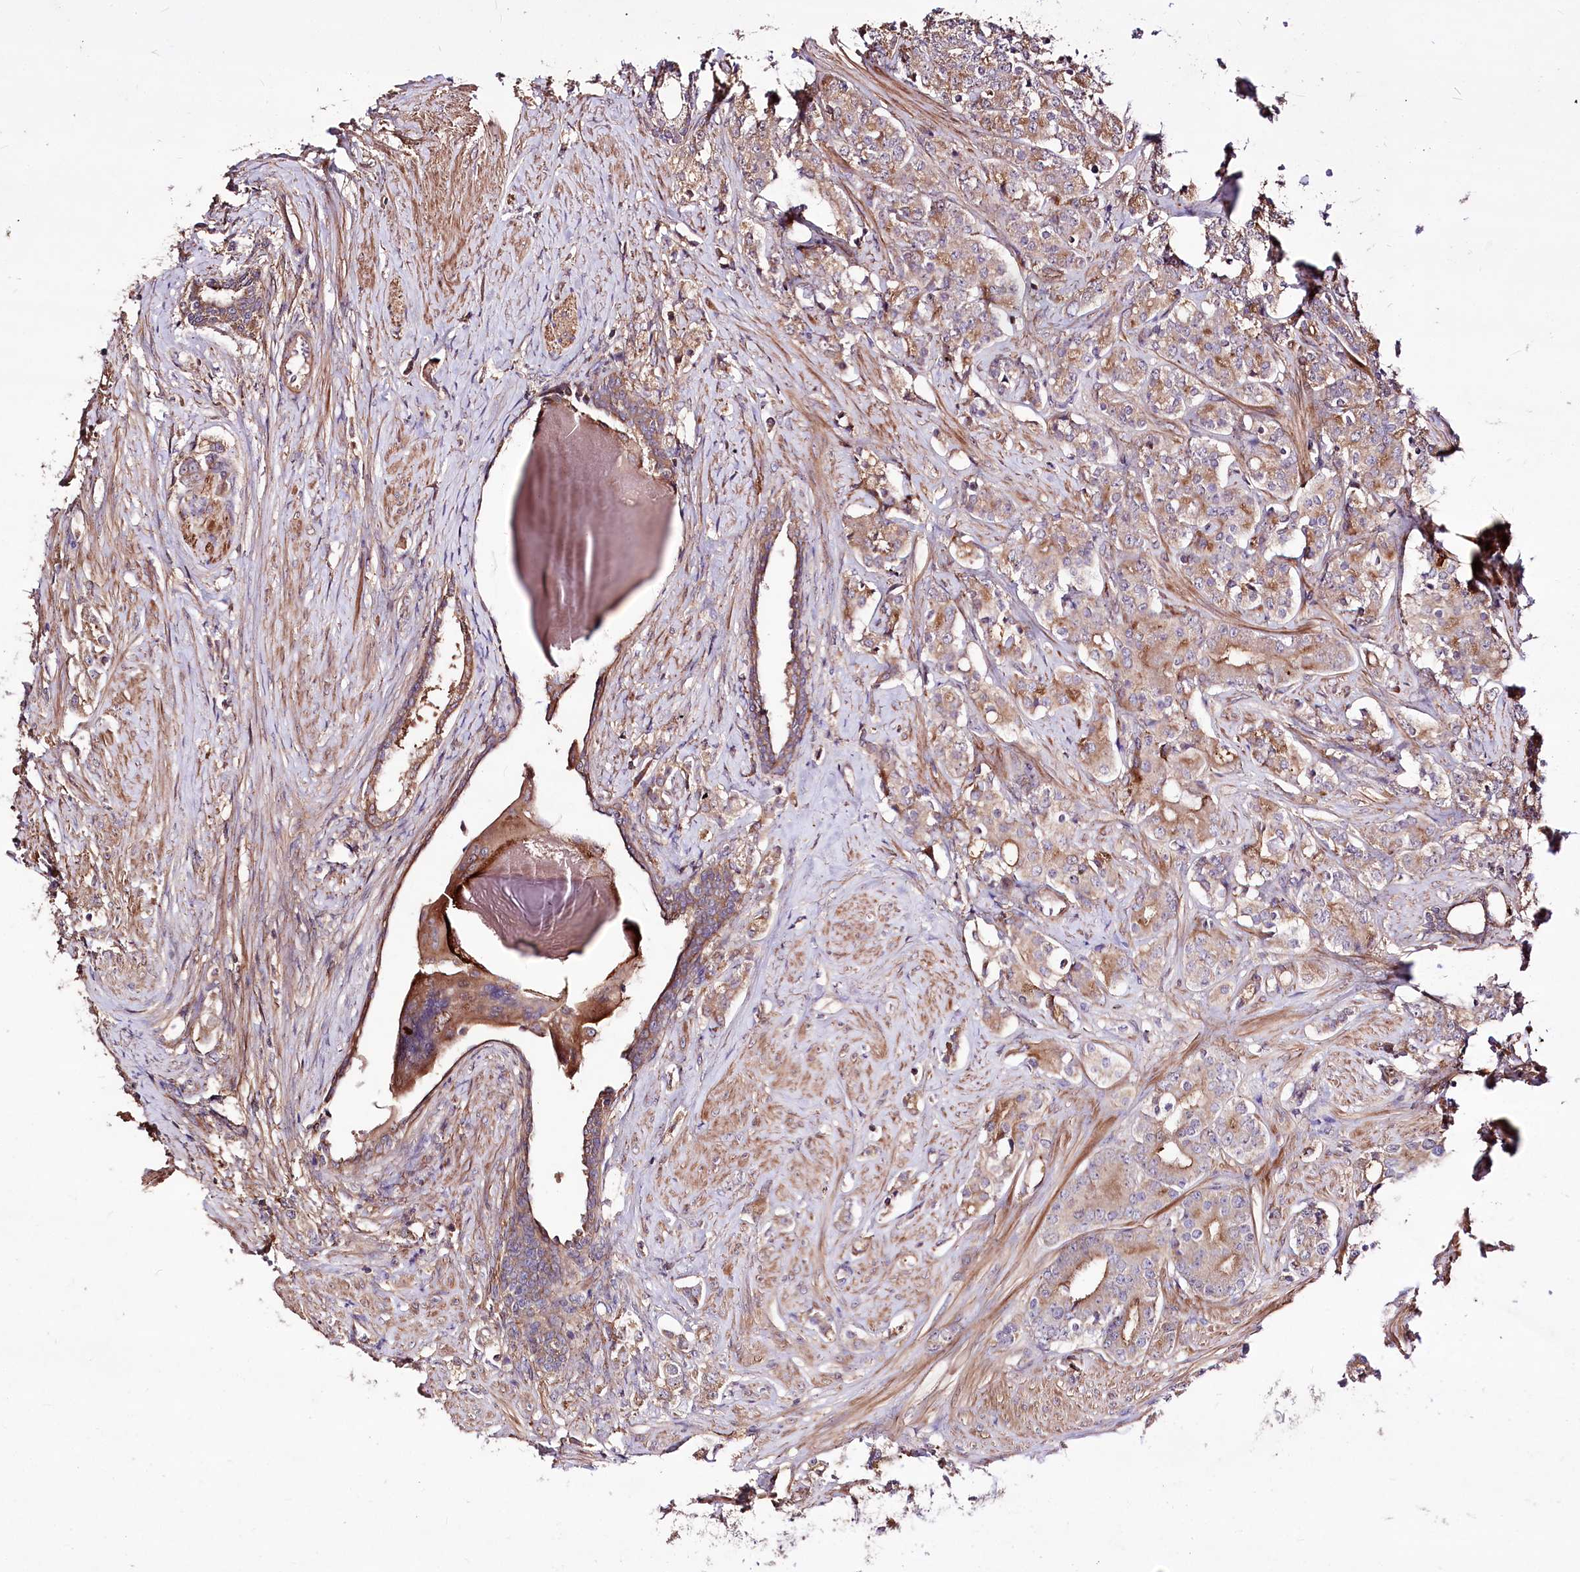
{"staining": {"intensity": "weak", "quantity": ">75%", "location": "cytoplasmic/membranous"}, "tissue": "prostate cancer", "cell_type": "Tumor cells", "image_type": "cancer", "snomed": [{"axis": "morphology", "description": "Adenocarcinoma, High grade"}, {"axis": "topography", "description": "Prostate"}], "caption": "Immunohistochemistry staining of prostate cancer, which shows low levels of weak cytoplasmic/membranous positivity in approximately >75% of tumor cells indicating weak cytoplasmic/membranous protein staining. The staining was performed using DAB (3,3'-diaminobenzidine) (brown) for protein detection and nuclei were counterstained in hematoxylin (blue).", "gene": "WWC1", "patient": {"sex": "male", "age": 62}}